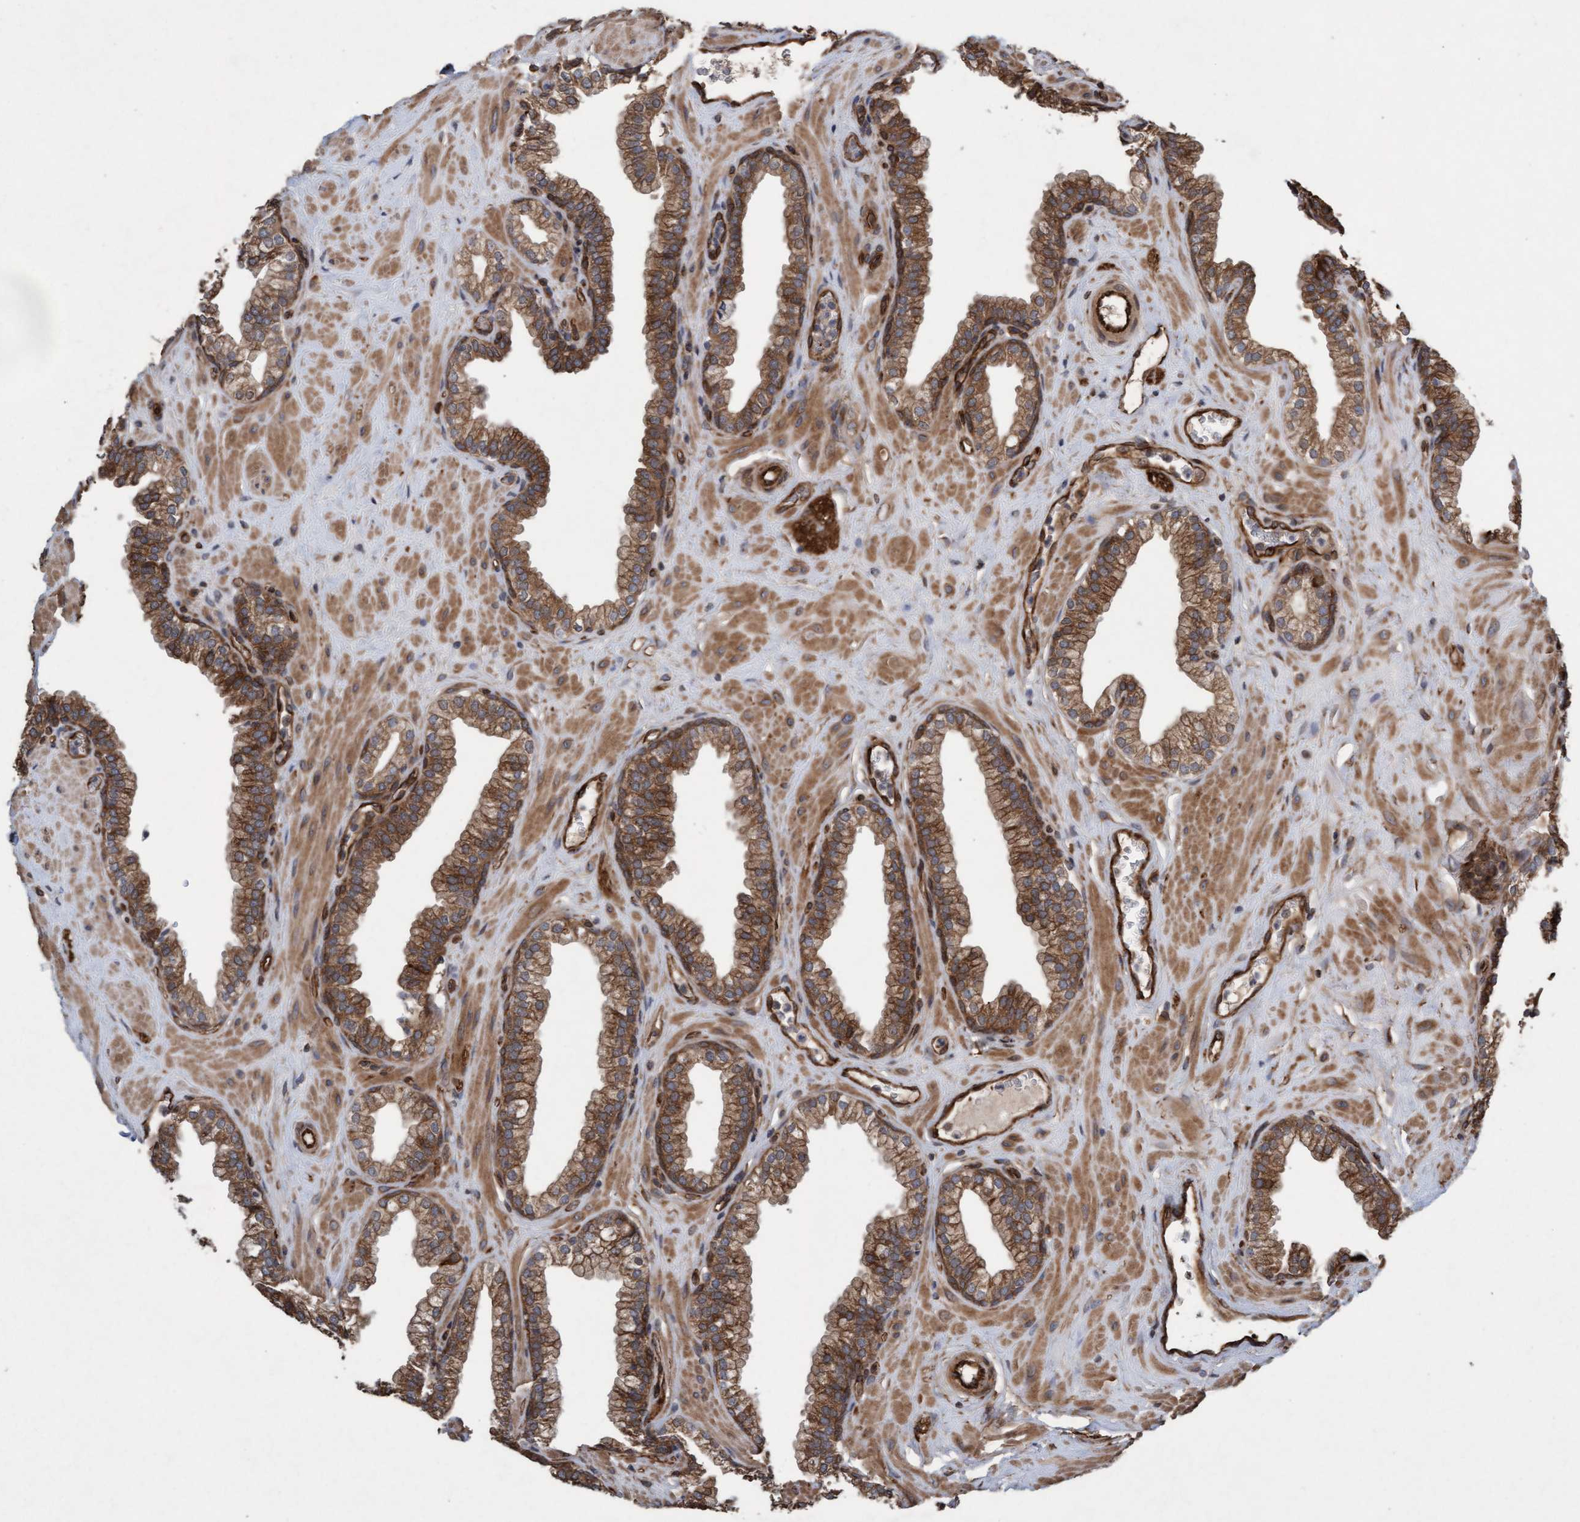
{"staining": {"intensity": "moderate", "quantity": ">75%", "location": "cytoplasmic/membranous"}, "tissue": "prostate", "cell_type": "Glandular cells", "image_type": "normal", "snomed": [{"axis": "morphology", "description": "Normal tissue, NOS"}, {"axis": "morphology", "description": "Urothelial carcinoma, Low grade"}, {"axis": "topography", "description": "Urinary bladder"}, {"axis": "topography", "description": "Prostate"}], "caption": "Brown immunohistochemical staining in normal prostate demonstrates moderate cytoplasmic/membranous positivity in about >75% of glandular cells.", "gene": "CDC42EP4", "patient": {"sex": "male", "age": 60}}